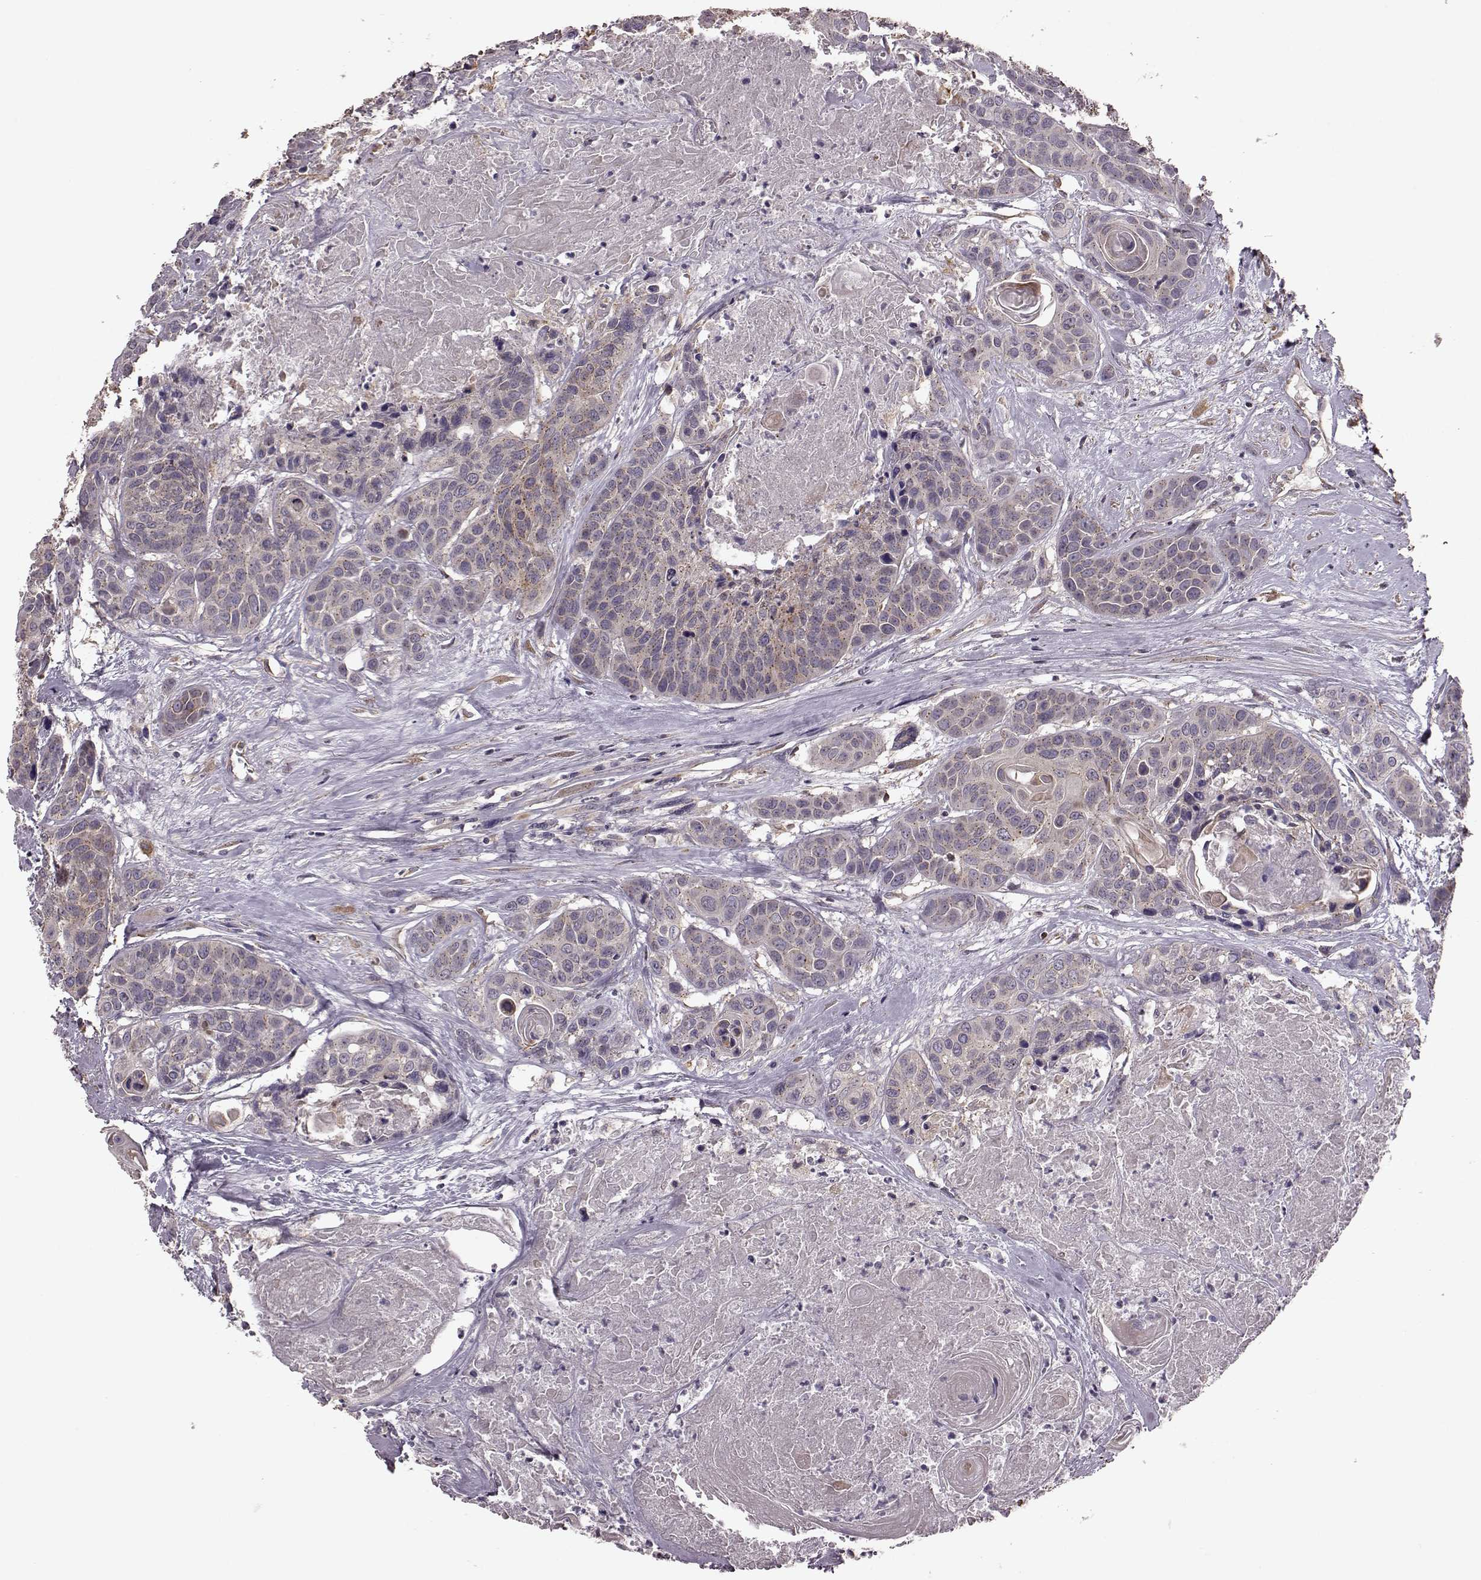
{"staining": {"intensity": "negative", "quantity": "none", "location": "none"}, "tissue": "head and neck cancer", "cell_type": "Tumor cells", "image_type": "cancer", "snomed": [{"axis": "morphology", "description": "Squamous cell carcinoma, NOS"}, {"axis": "topography", "description": "Oral tissue"}, {"axis": "topography", "description": "Head-Neck"}], "caption": "An immunohistochemistry histopathology image of head and neck squamous cell carcinoma is shown. There is no staining in tumor cells of head and neck squamous cell carcinoma. The staining was performed using DAB (3,3'-diaminobenzidine) to visualize the protein expression in brown, while the nuclei were stained in blue with hematoxylin (Magnification: 20x).", "gene": "NTF3", "patient": {"sex": "male", "age": 56}}